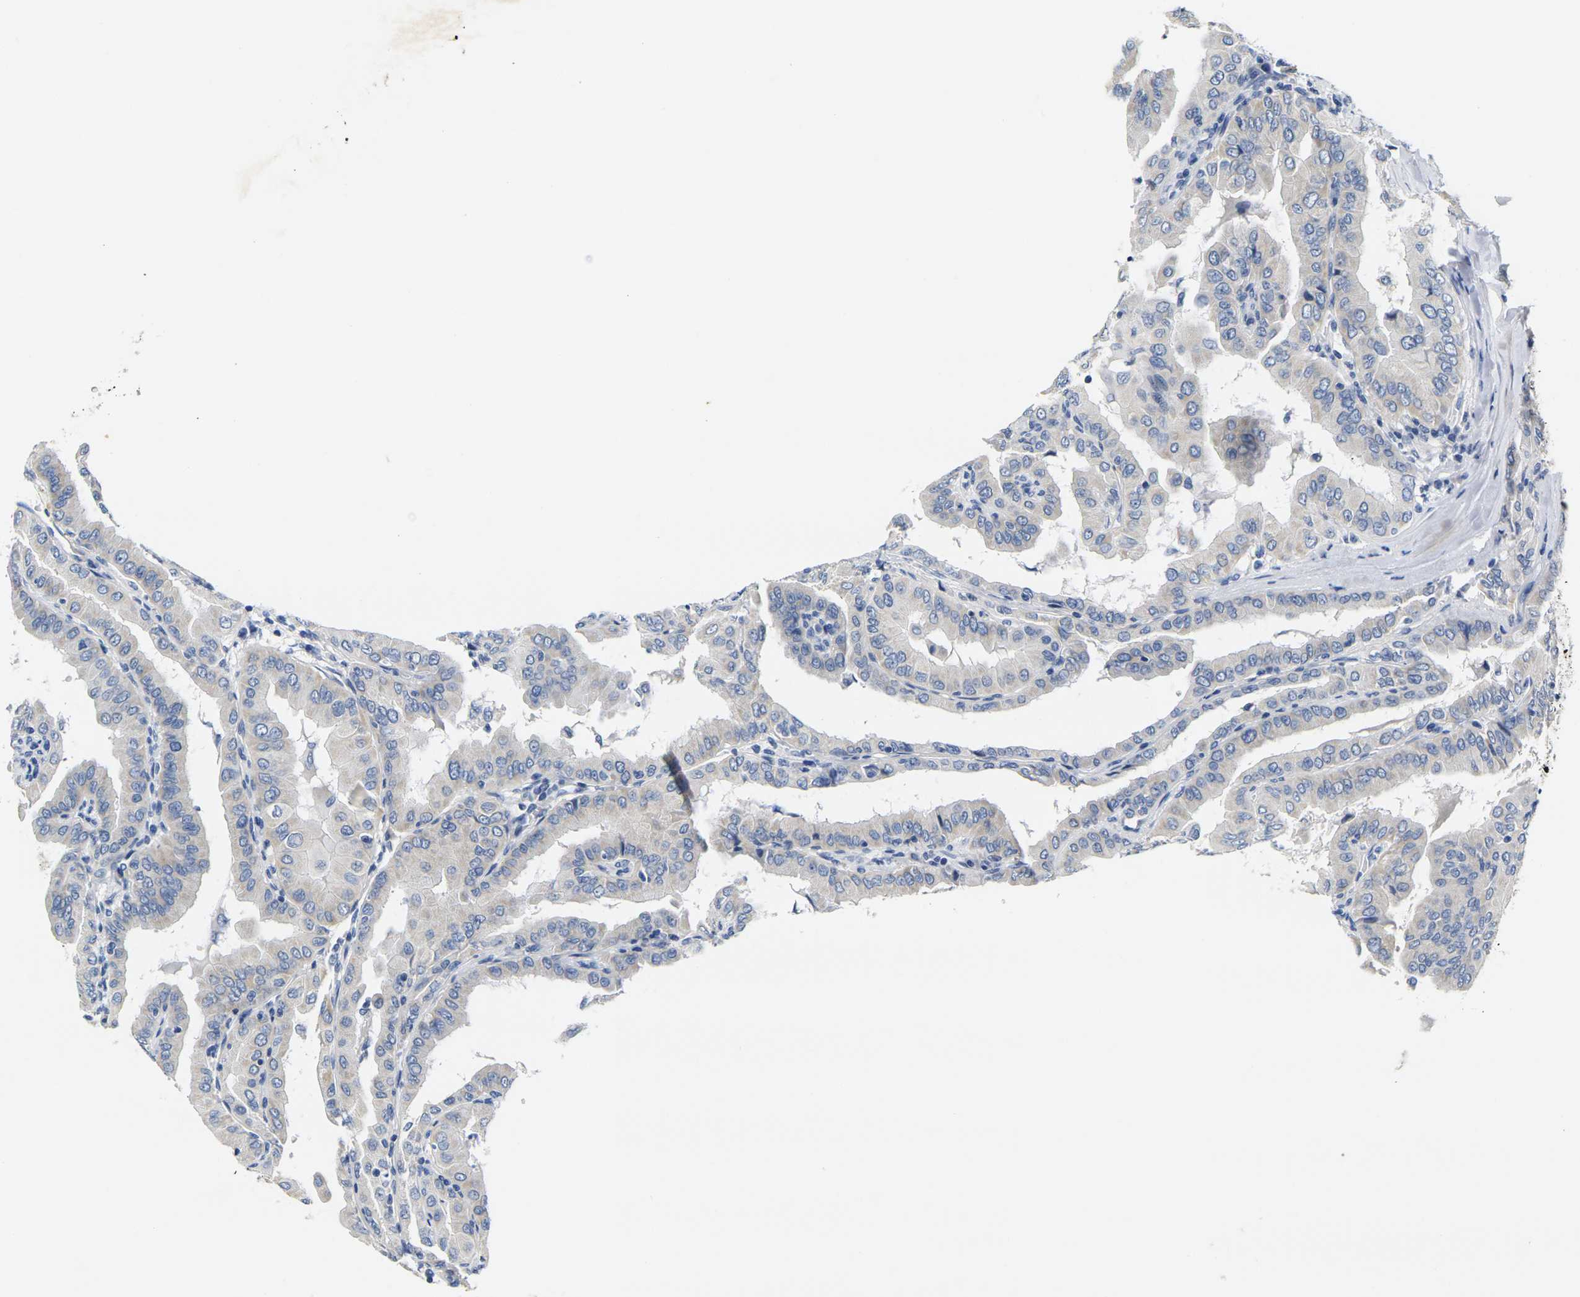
{"staining": {"intensity": "negative", "quantity": "none", "location": "none"}, "tissue": "thyroid cancer", "cell_type": "Tumor cells", "image_type": "cancer", "snomed": [{"axis": "morphology", "description": "Papillary adenocarcinoma, NOS"}, {"axis": "topography", "description": "Thyroid gland"}], "caption": "High power microscopy image of an immunohistochemistry (IHC) photomicrograph of thyroid cancer (papillary adenocarcinoma), revealing no significant staining in tumor cells.", "gene": "NOCT", "patient": {"sex": "male", "age": 33}}